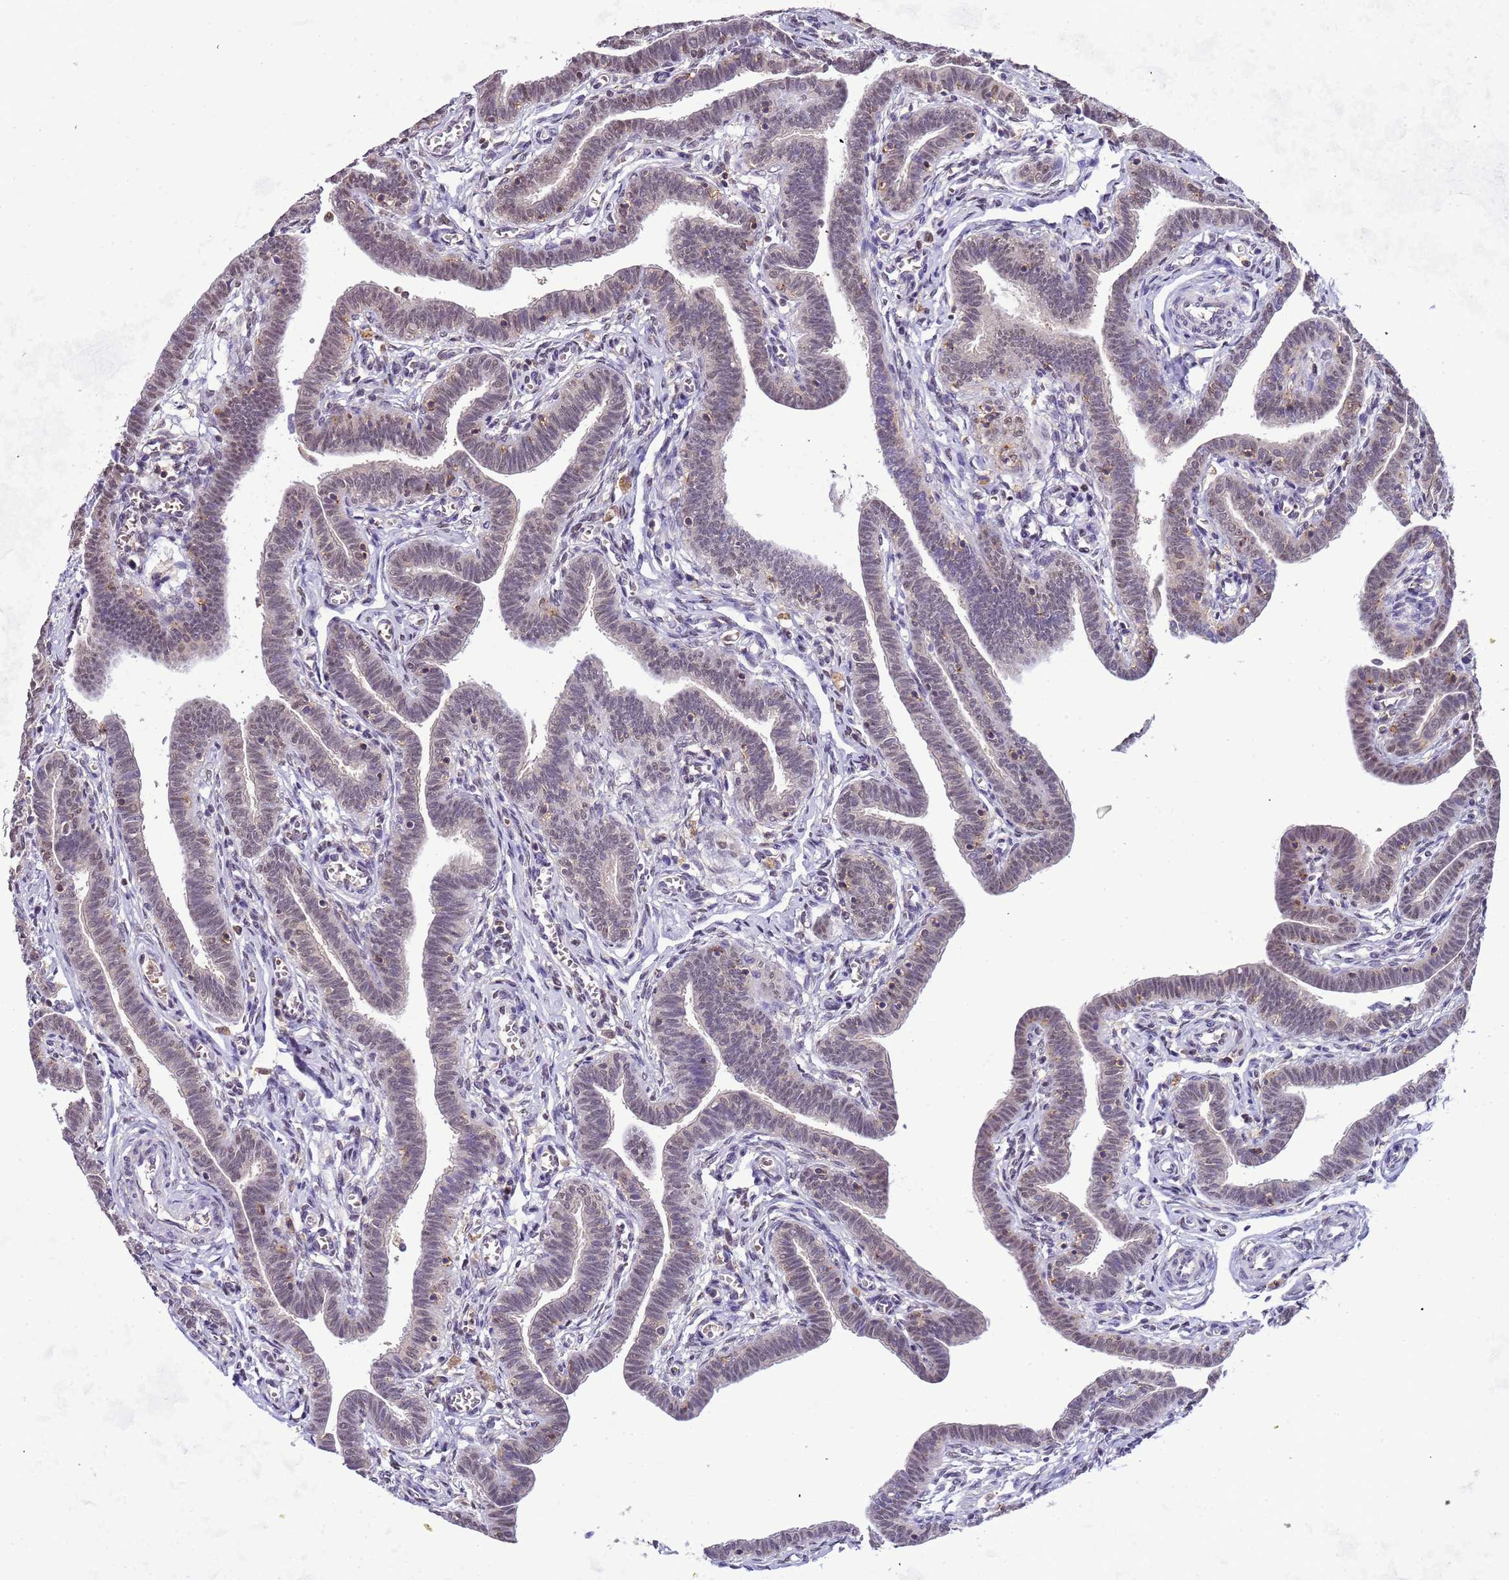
{"staining": {"intensity": "weak", "quantity": "<25%", "location": "cytoplasmic/membranous,nuclear"}, "tissue": "fallopian tube", "cell_type": "Glandular cells", "image_type": "normal", "snomed": [{"axis": "morphology", "description": "Normal tissue, NOS"}, {"axis": "topography", "description": "Fallopian tube"}], "caption": "Immunohistochemistry histopathology image of normal fallopian tube: human fallopian tube stained with DAB displays no significant protein expression in glandular cells.", "gene": "CD53", "patient": {"sex": "female", "age": 36}}